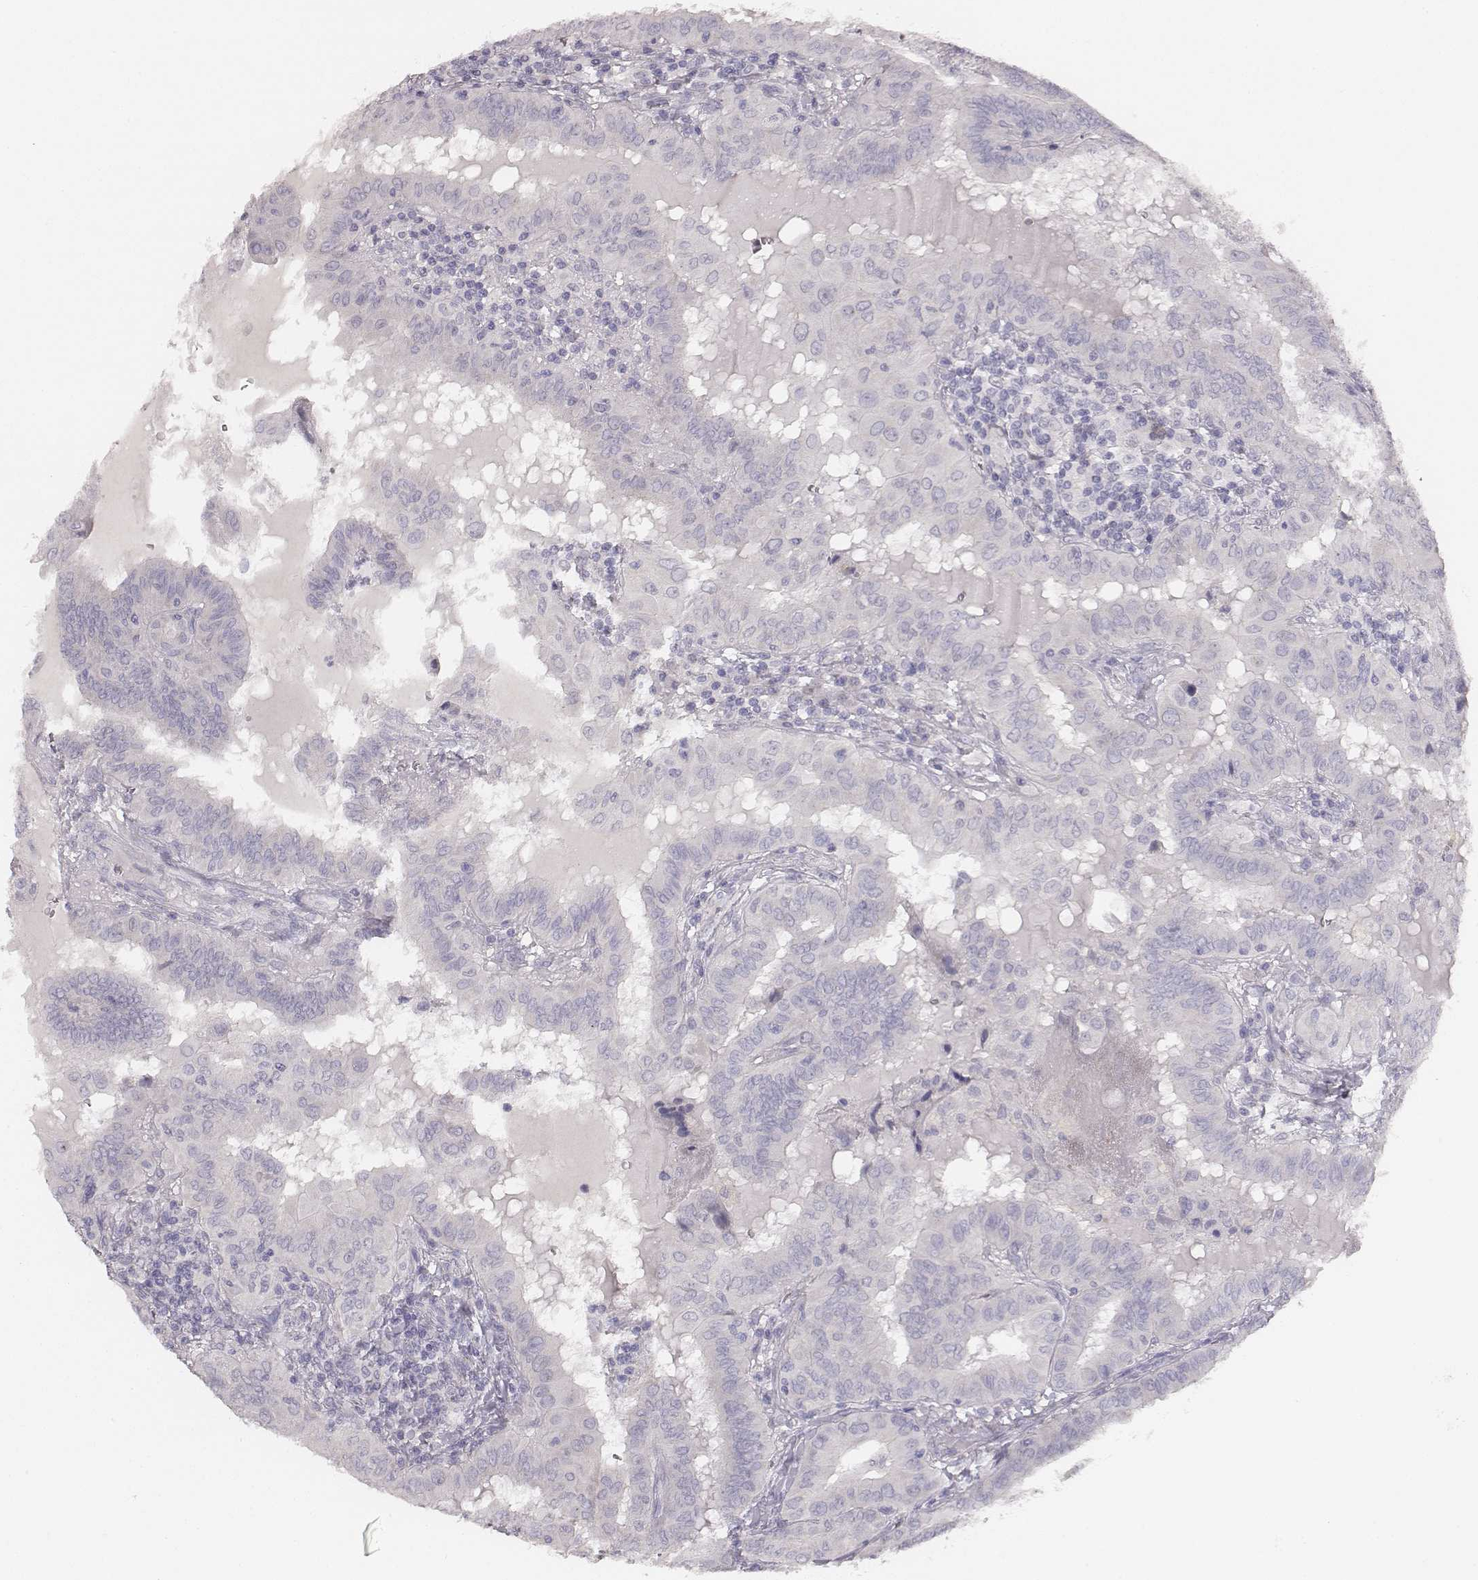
{"staining": {"intensity": "negative", "quantity": "none", "location": "none"}, "tissue": "thyroid cancer", "cell_type": "Tumor cells", "image_type": "cancer", "snomed": [{"axis": "morphology", "description": "Papillary adenocarcinoma, NOS"}, {"axis": "topography", "description": "Thyroid gland"}], "caption": "High magnification brightfield microscopy of thyroid cancer (papillary adenocarcinoma) stained with DAB (3,3'-diaminobenzidine) (brown) and counterstained with hematoxylin (blue): tumor cells show no significant staining. (Stains: DAB (3,3'-diaminobenzidine) immunohistochemistry with hematoxylin counter stain, Microscopy: brightfield microscopy at high magnification).", "gene": "MYH6", "patient": {"sex": "female", "age": 37}}